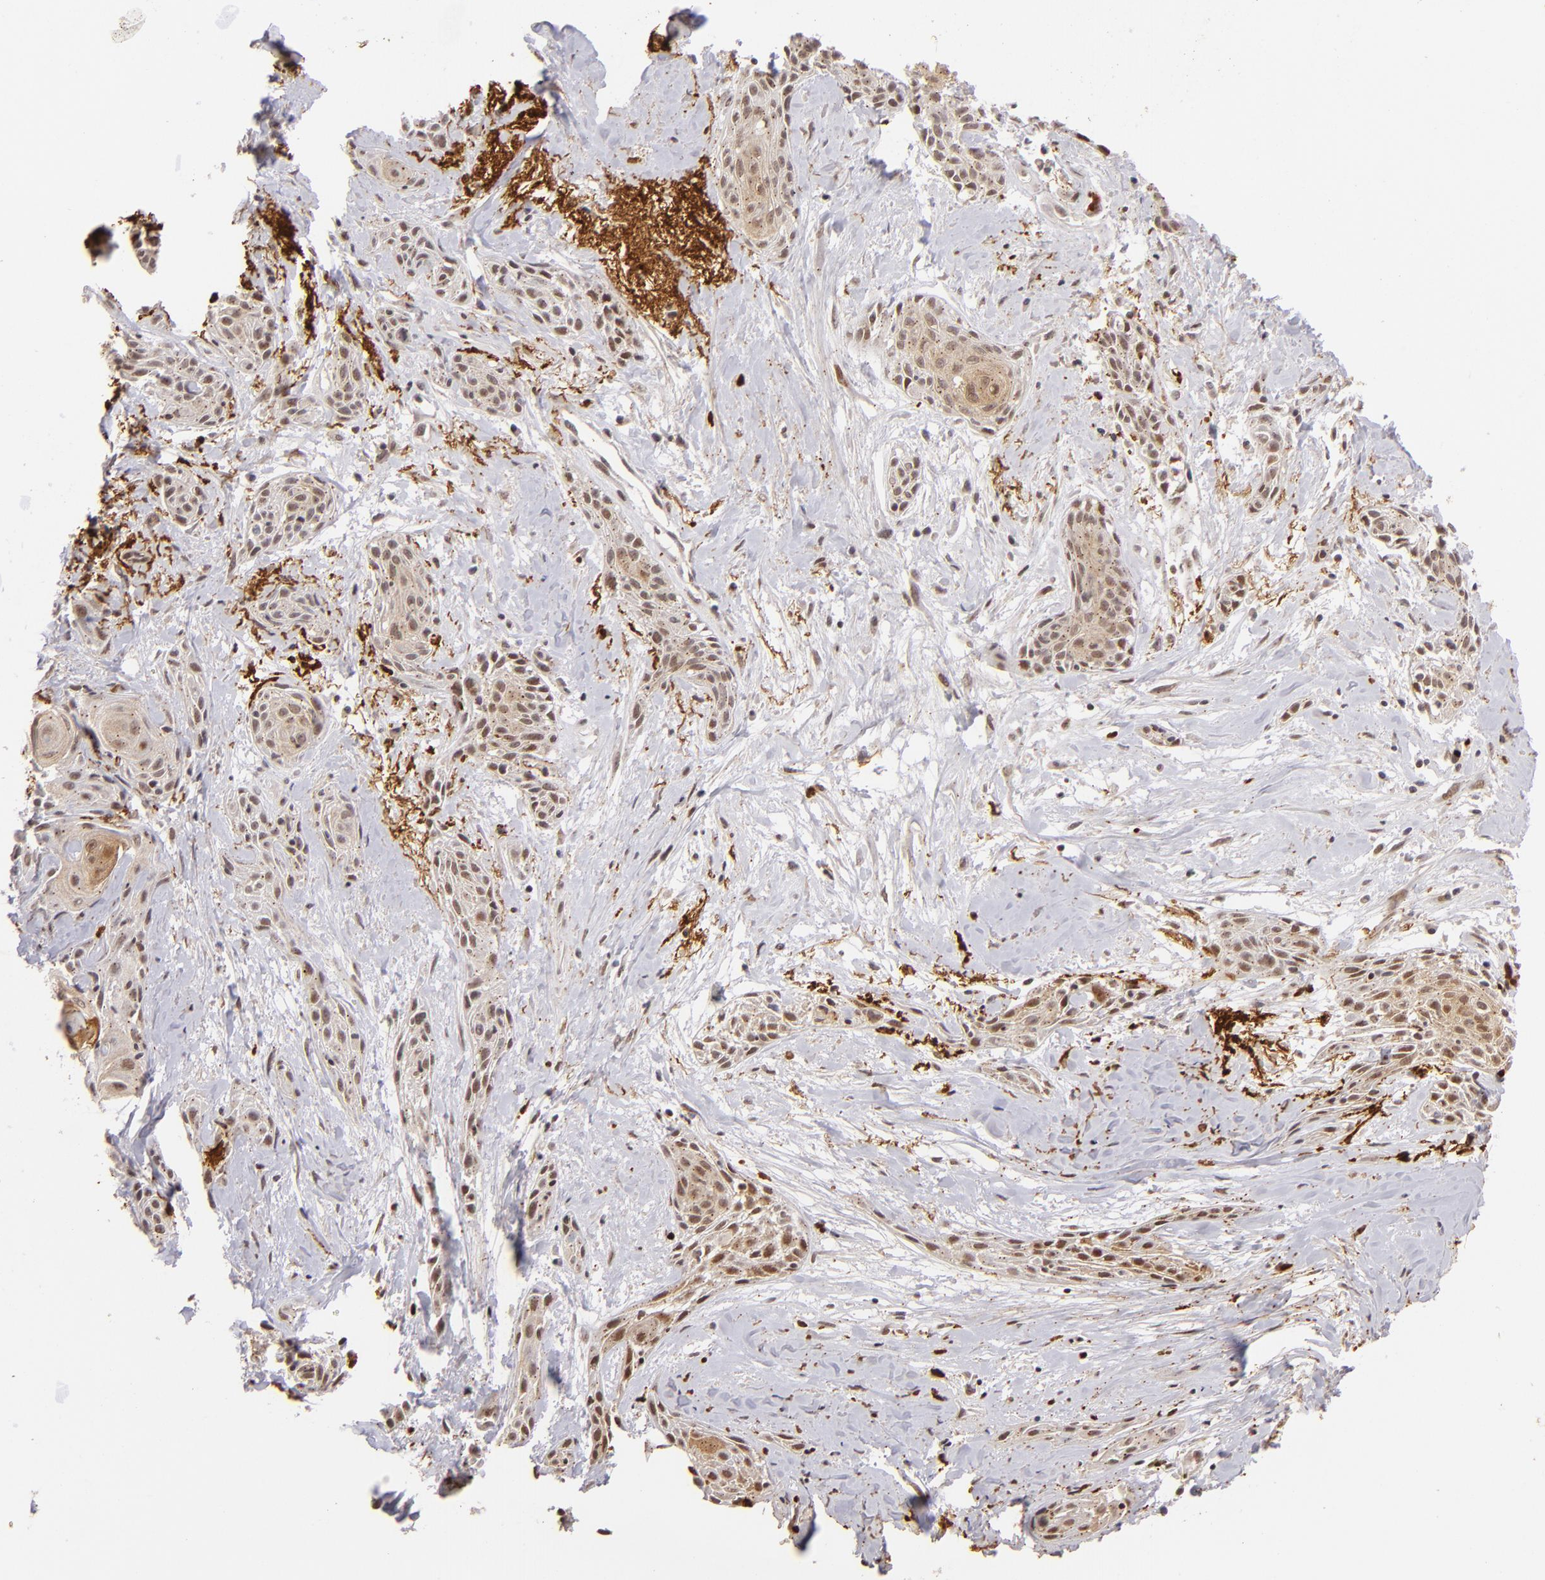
{"staining": {"intensity": "moderate", "quantity": "25%-75%", "location": "cytoplasmic/membranous,nuclear"}, "tissue": "skin cancer", "cell_type": "Tumor cells", "image_type": "cancer", "snomed": [{"axis": "morphology", "description": "Squamous cell carcinoma, NOS"}, {"axis": "topography", "description": "Skin"}, {"axis": "topography", "description": "Anal"}], "caption": "Skin cancer stained with immunohistochemistry (IHC) displays moderate cytoplasmic/membranous and nuclear positivity in about 25%-75% of tumor cells.", "gene": "RXRG", "patient": {"sex": "male", "age": 64}}